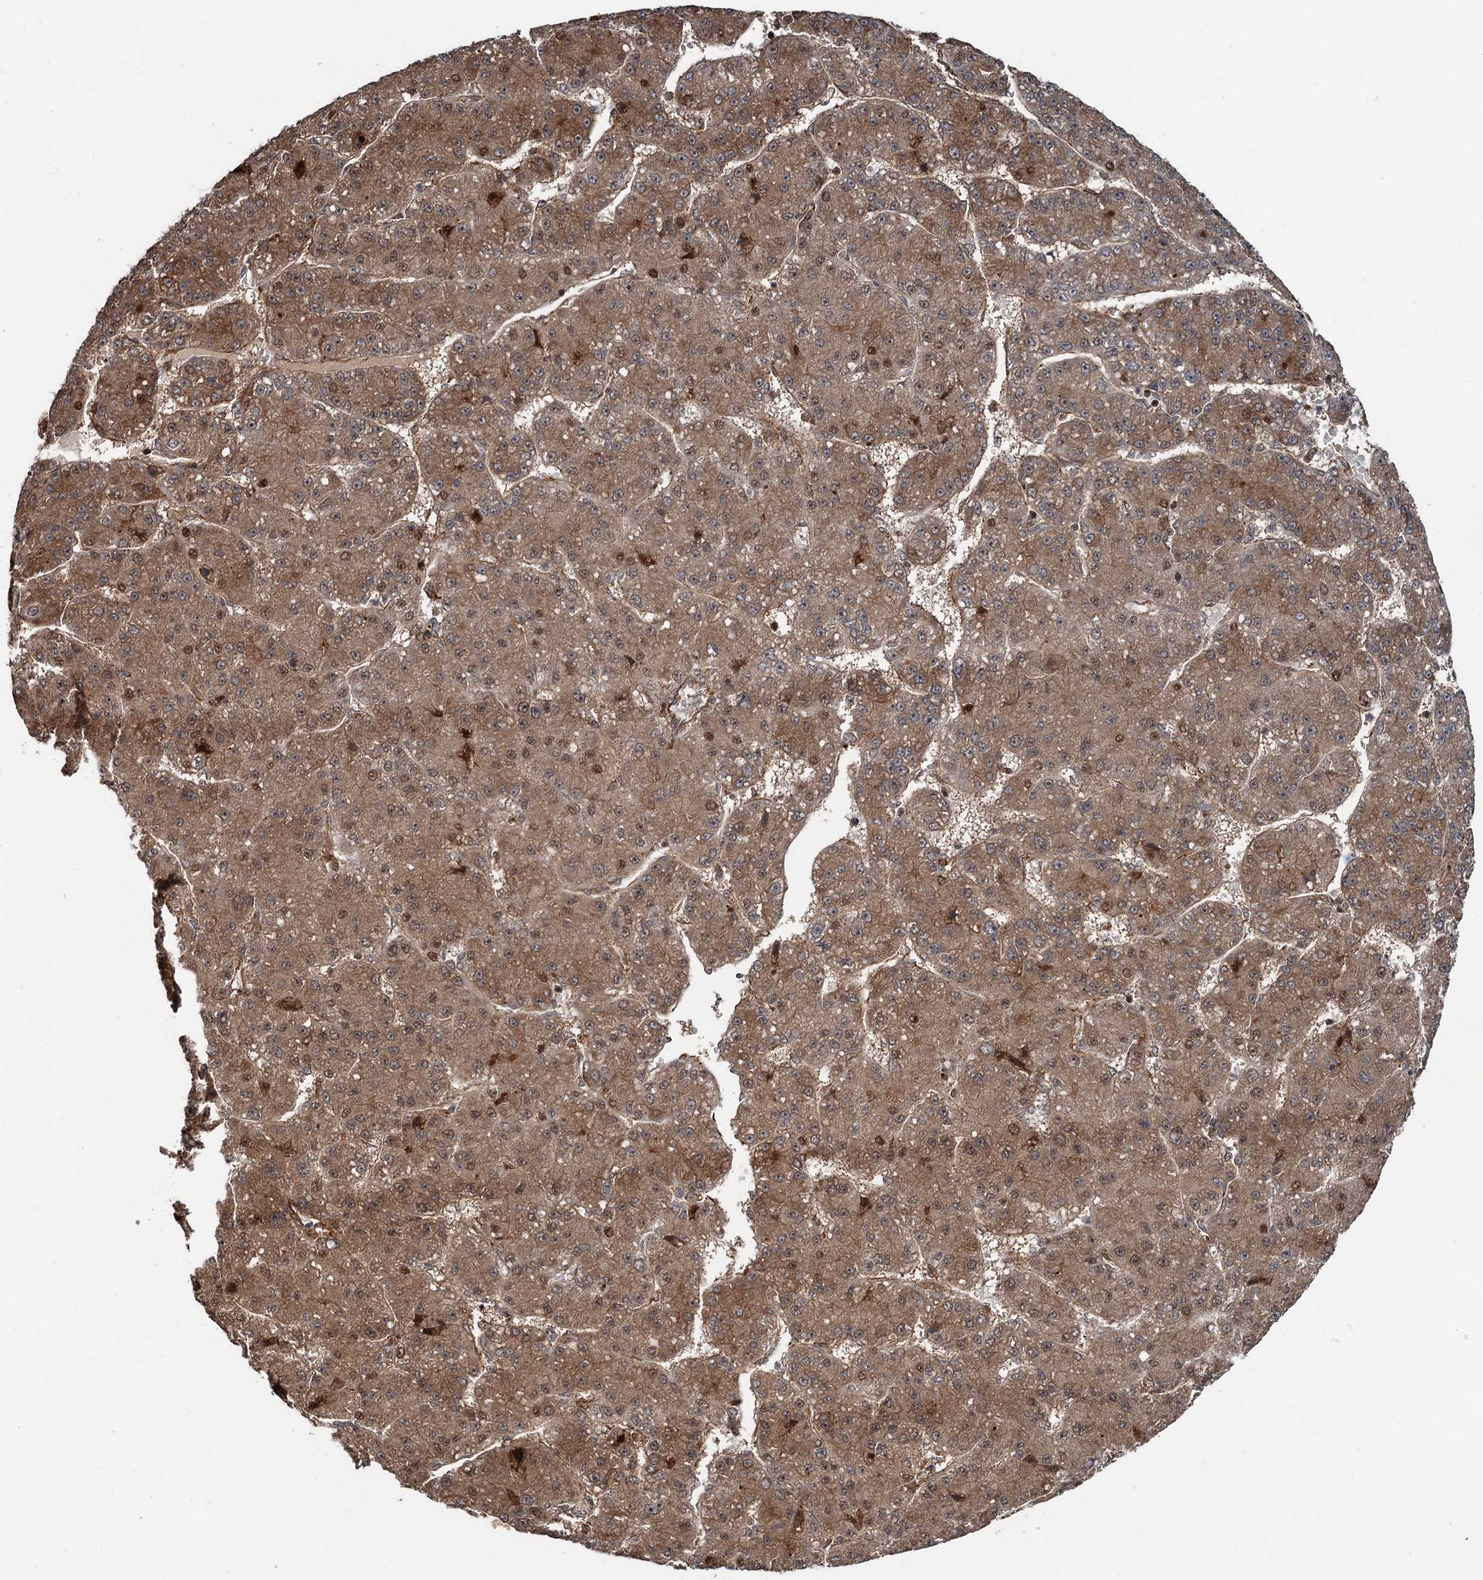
{"staining": {"intensity": "moderate", "quantity": ">75%", "location": "cytoplasmic/membranous,nuclear"}, "tissue": "liver cancer", "cell_type": "Tumor cells", "image_type": "cancer", "snomed": [{"axis": "morphology", "description": "Carcinoma, Hepatocellular, NOS"}, {"axis": "topography", "description": "Liver"}], "caption": "Immunohistochemical staining of human liver cancer (hepatocellular carcinoma) exhibits medium levels of moderate cytoplasmic/membranous and nuclear protein positivity in approximately >75% of tumor cells. (DAB IHC, brown staining for protein, blue staining for nuclei).", "gene": "SNRNP25", "patient": {"sex": "male", "age": 67}}